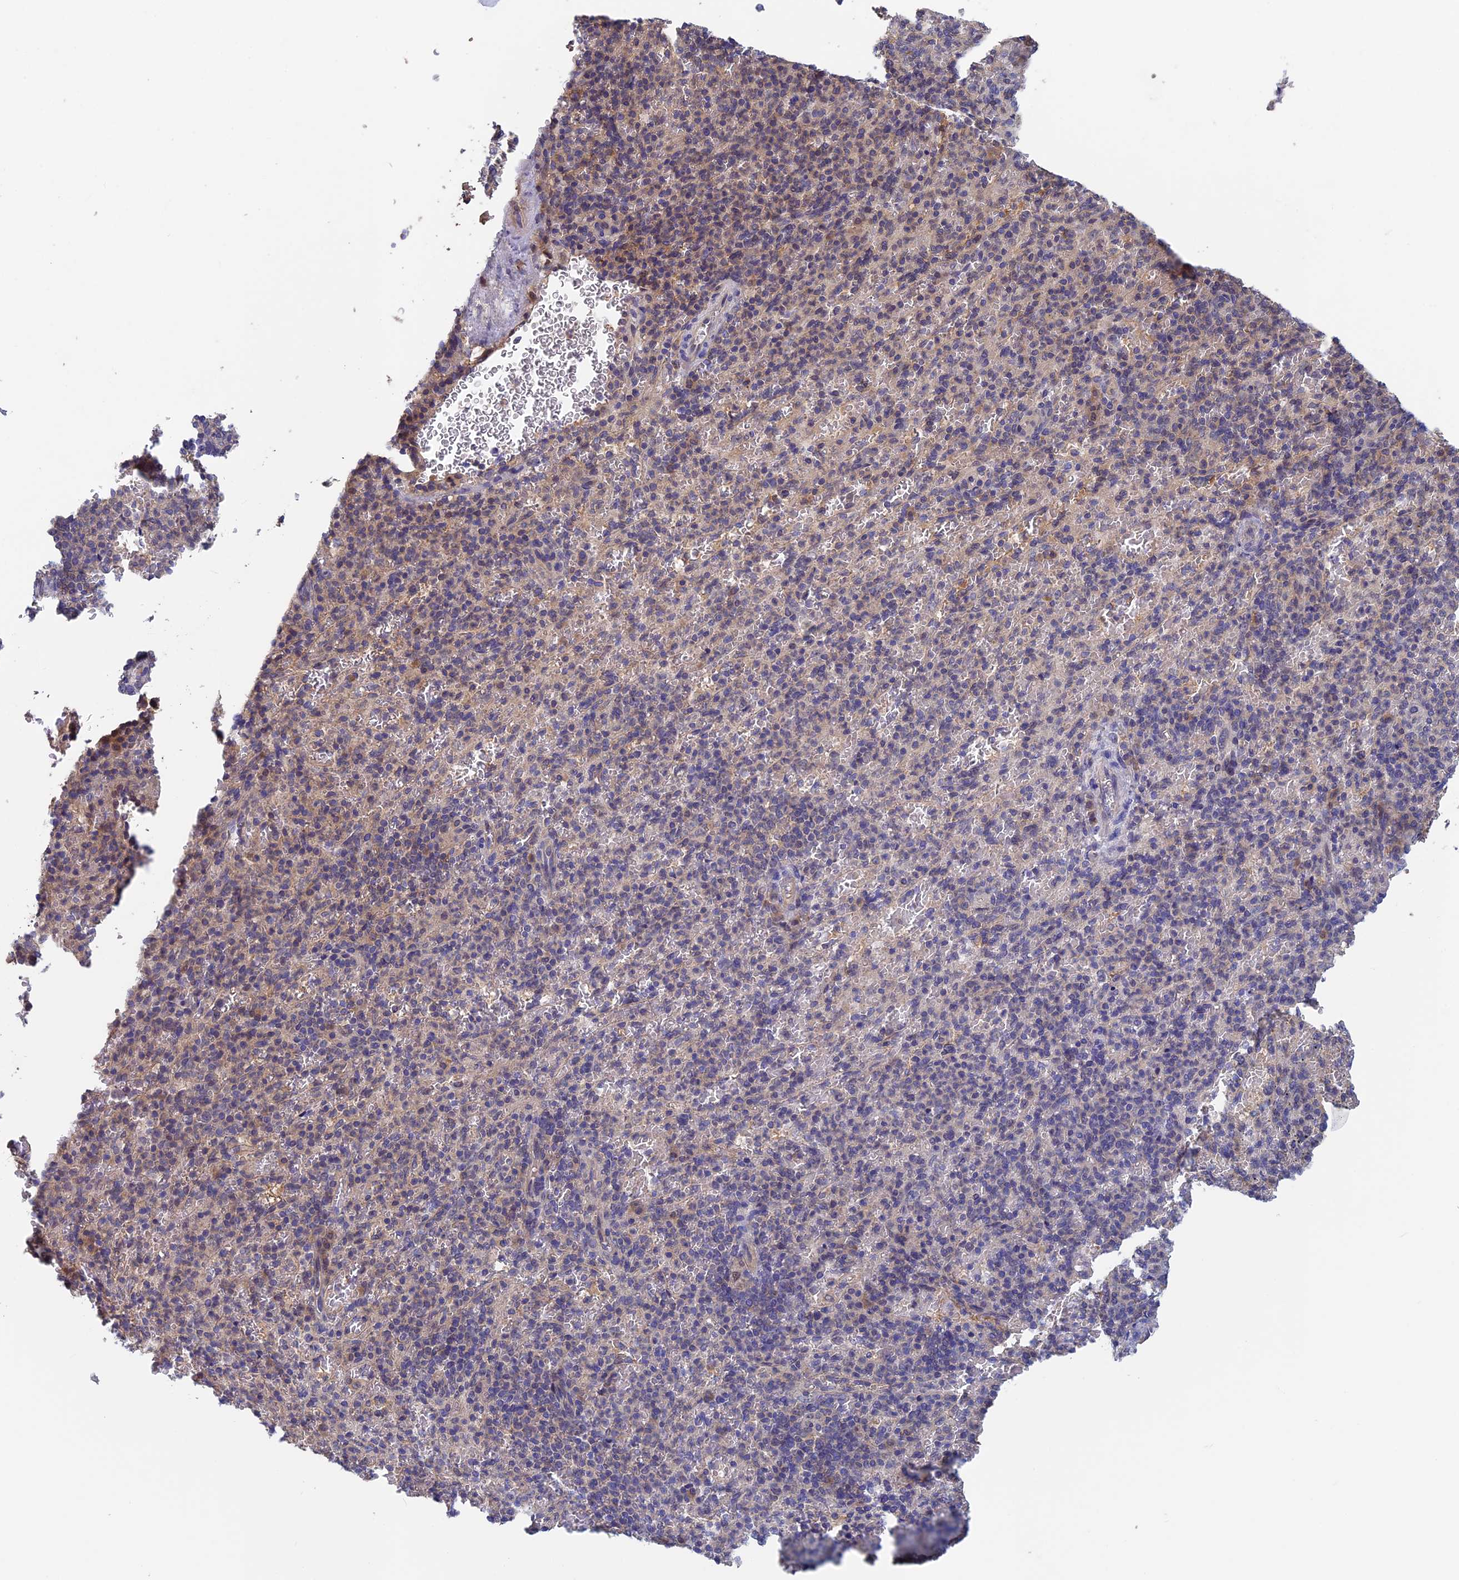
{"staining": {"intensity": "negative", "quantity": "none", "location": "none"}, "tissue": "spleen", "cell_type": "Cells in red pulp", "image_type": "normal", "snomed": [{"axis": "morphology", "description": "Normal tissue, NOS"}, {"axis": "topography", "description": "Spleen"}], "caption": "Spleen was stained to show a protein in brown. There is no significant positivity in cells in red pulp. The staining is performed using DAB (3,3'-diaminobenzidine) brown chromogen with nuclei counter-stained in using hematoxylin.", "gene": "LCMT1", "patient": {"sex": "female", "age": 74}}